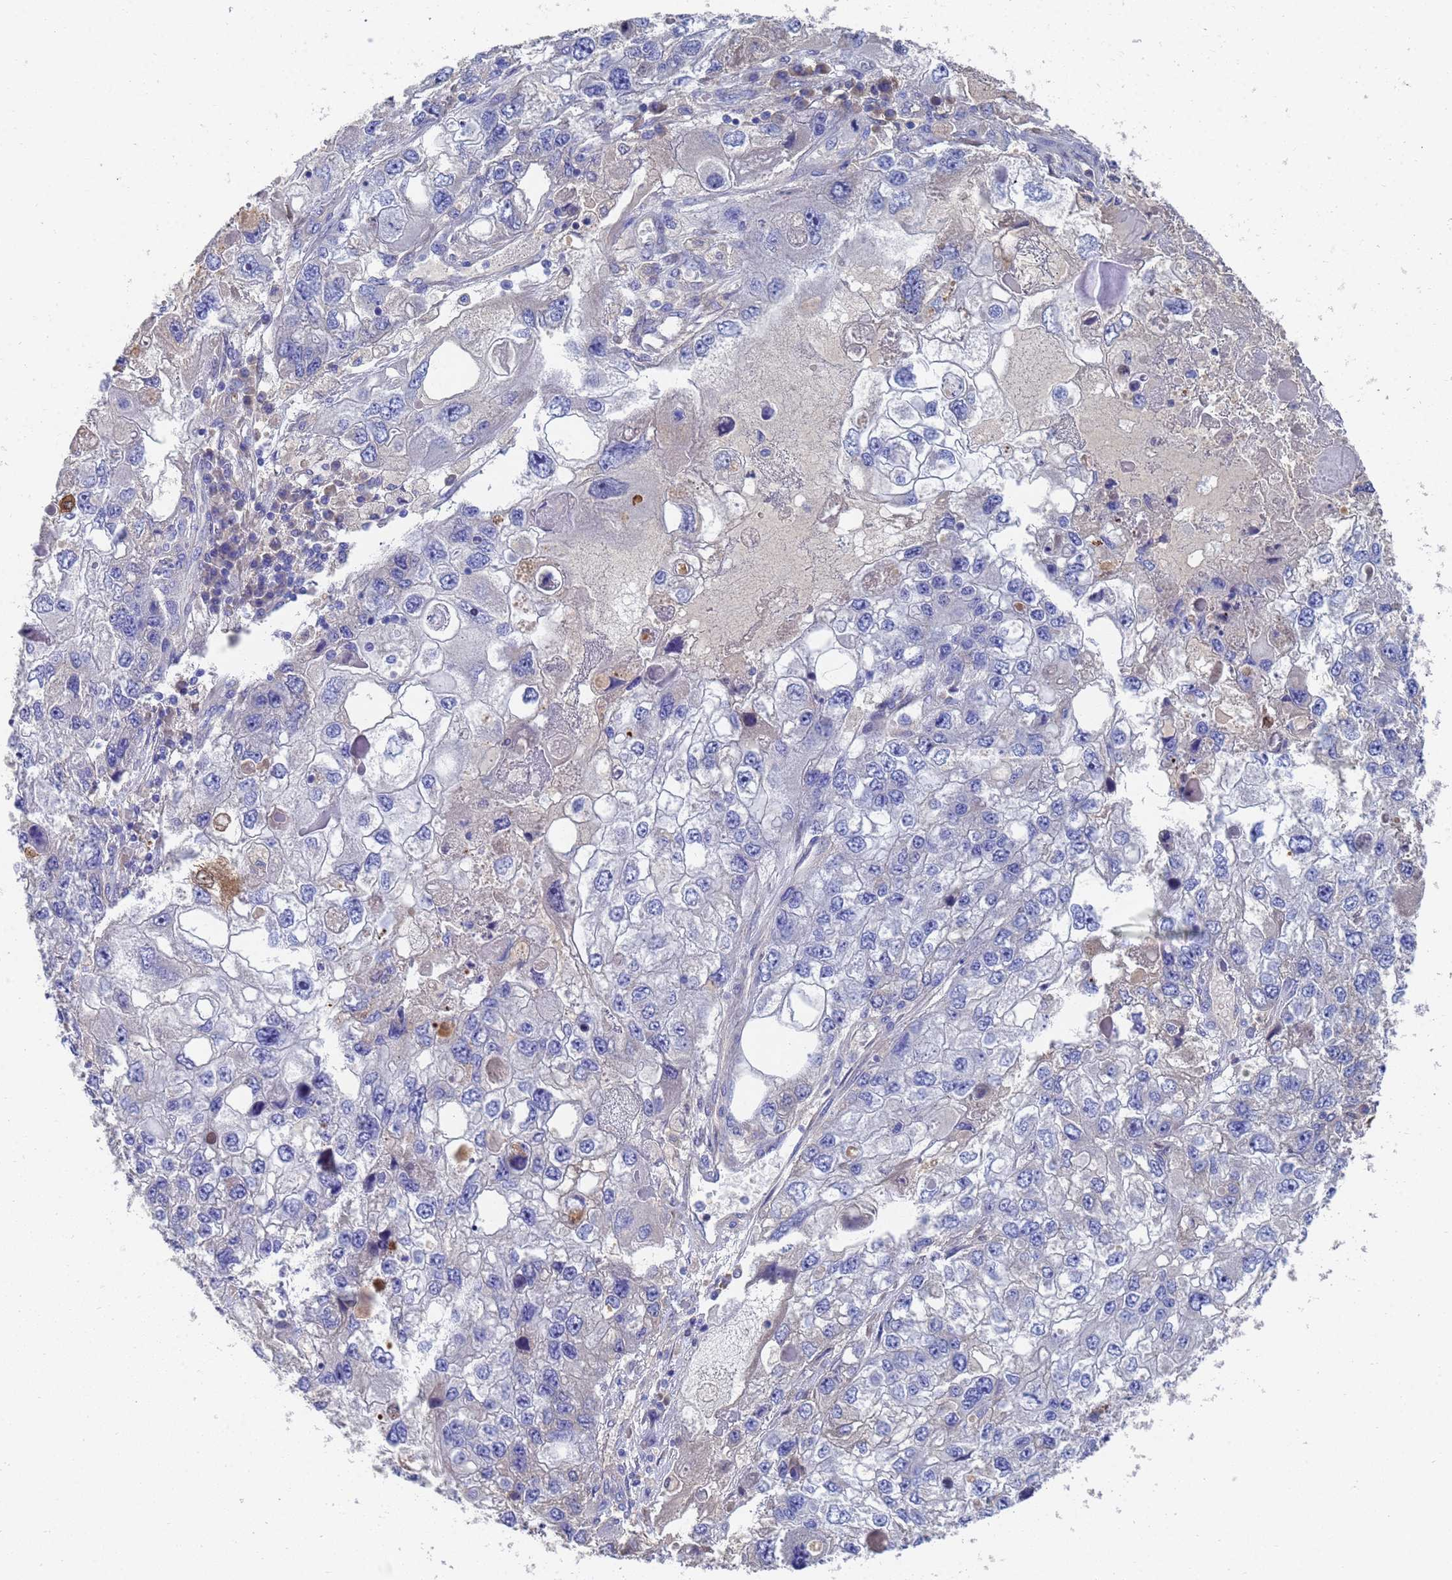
{"staining": {"intensity": "negative", "quantity": "none", "location": "none"}, "tissue": "endometrial cancer", "cell_type": "Tumor cells", "image_type": "cancer", "snomed": [{"axis": "morphology", "description": "Adenocarcinoma, NOS"}, {"axis": "topography", "description": "Endometrium"}], "caption": "This photomicrograph is of endometrial adenocarcinoma stained with immunohistochemistry (IHC) to label a protein in brown with the nuclei are counter-stained blue. There is no expression in tumor cells.", "gene": "LBX2", "patient": {"sex": "female", "age": 49}}